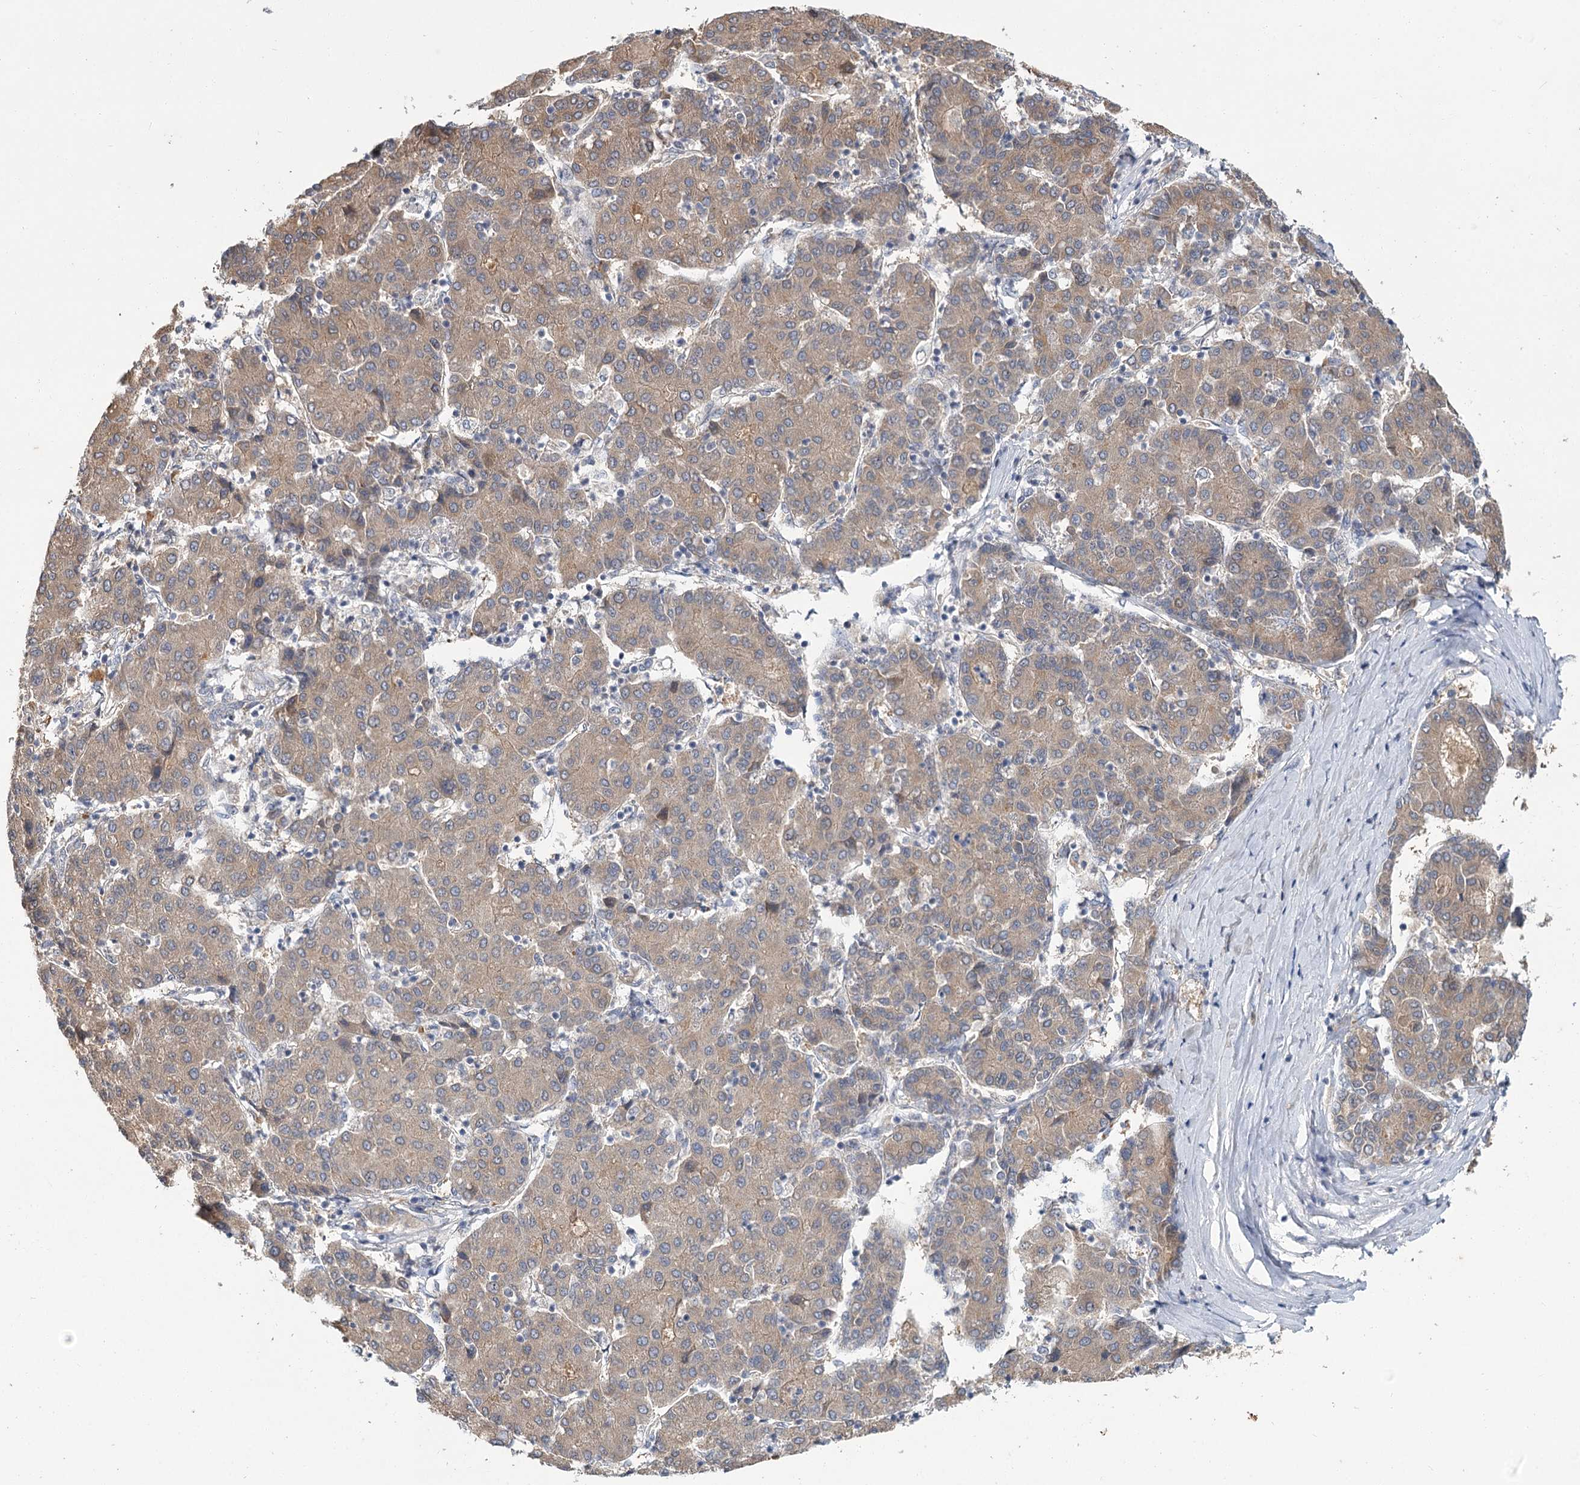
{"staining": {"intensity": "weak", "quantity": "25%-75%", "location": "cytoplasmic/membranous"}, "tissue": "liver cancer", "cell_type": "Tumor cells", "image_type": "cancer", "snomed": [{"axis": "morphology", "description": "Carcinoma, Hepatocellular, NOS"}, {"axis": "topography", "description": "Liver"}], "caption": "A histopathology image showing weak cytoplasmic/membranous staining in approximately 25%-75% of tumor cells in liver cancer (hepatocellular carcinoma), as visualized by brown immunohistochemical staining.", "gene": "MFN1", "patient": {"sex": "male", "age": 65}}